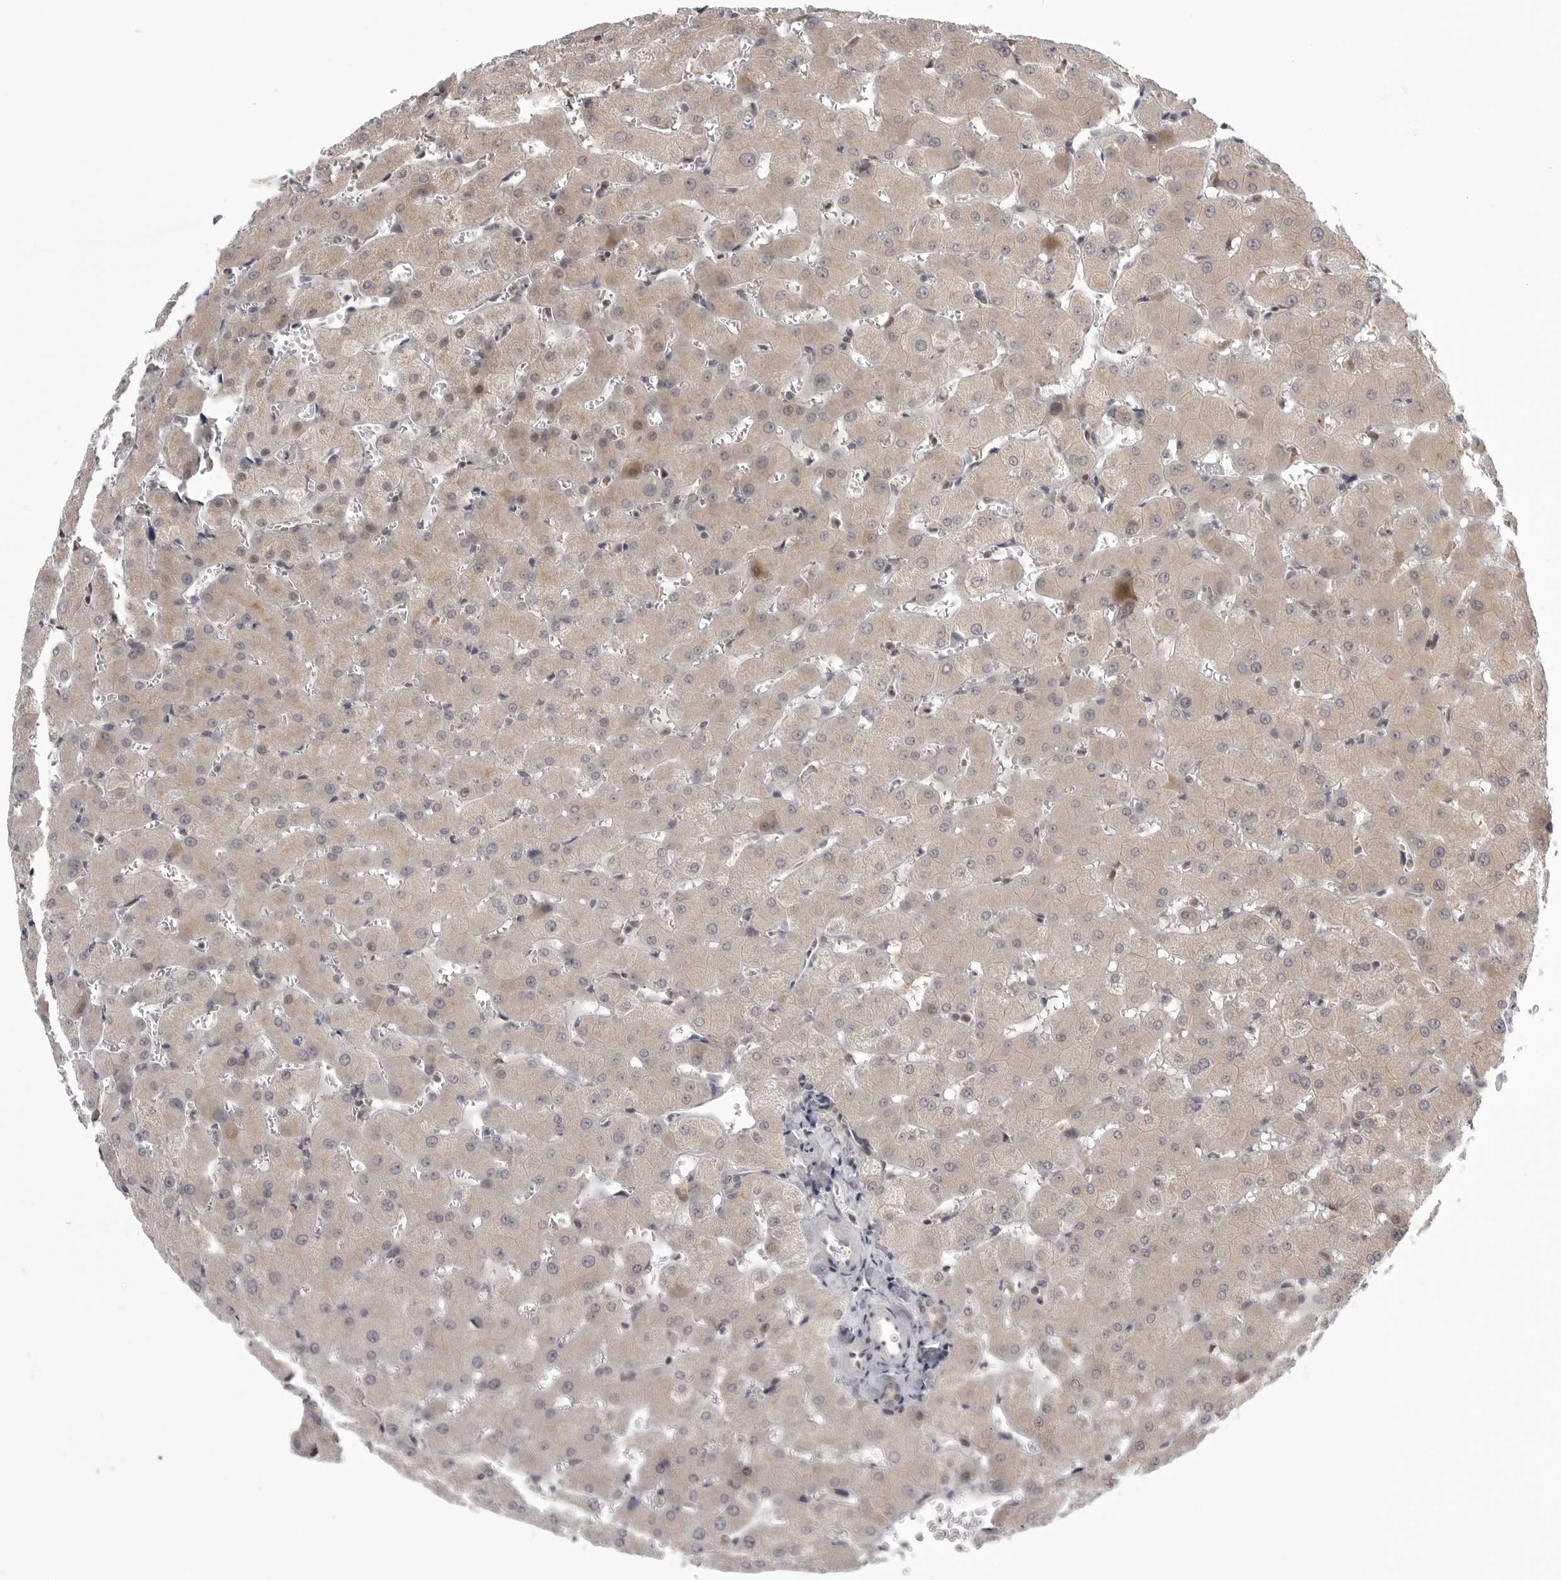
{"staining": {"intensity": "weak", "quantity": "<25%", "location": "cytoplasmic/membranous"}, "tissue": "liver", "cell_type": "Cholangiocytes", "image_type": "normal", "snomed": [{"axis": "morphology", "description": "Normal tissue, NOS"}, {"axis": "topography", "description": "Liver"}], "caption": "This is a image of immunohistochemistry staining of normal liver, which shows no staining in cholangiocytes. (DAB immunohistochemistry with hematoxylin counter stain).", "gene": "PTK2B", "patient": {"sex": "female", "age": 63}}